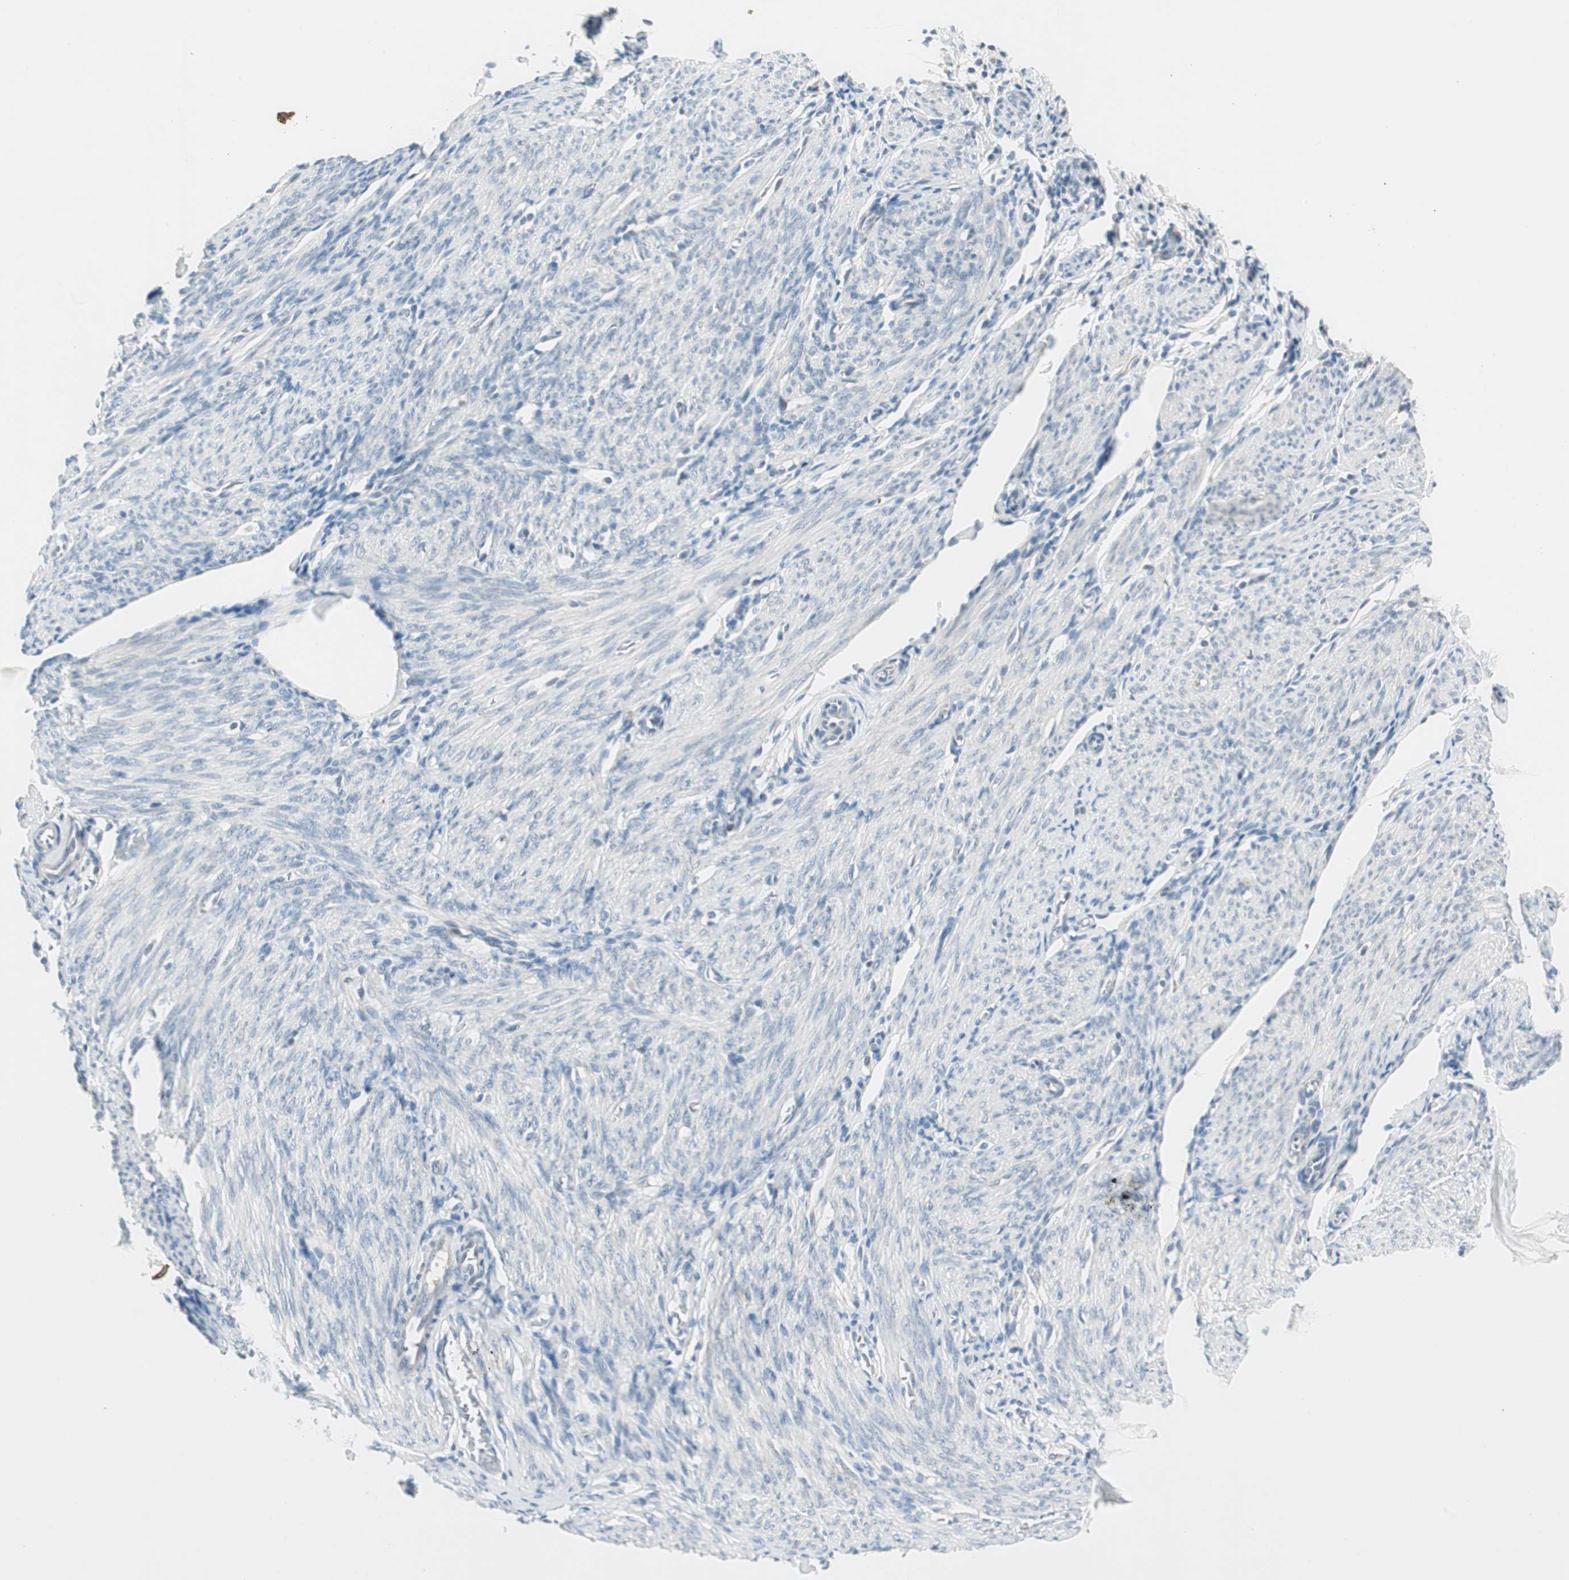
{"staining": {"intensity": "negative", "quantity": "none", "location": "none"}, "tissue": "endometrium", "cell_type": "Cells in endometrial stroma", "image_type": "normal", "snomed": [{"axis": "morphology", "description": "Normal tissue, NOS"}, {"axis": "topography", "description": "Endometrium"}], "caption": "IHC of benign endometrium displays no positivity in cells in endometrial stroma. (DAB (3,3'-diaminobenzidine) IHC, high magnification).", "gene": "GNAO1", "patient": {"sex": "female", "age": 61}}